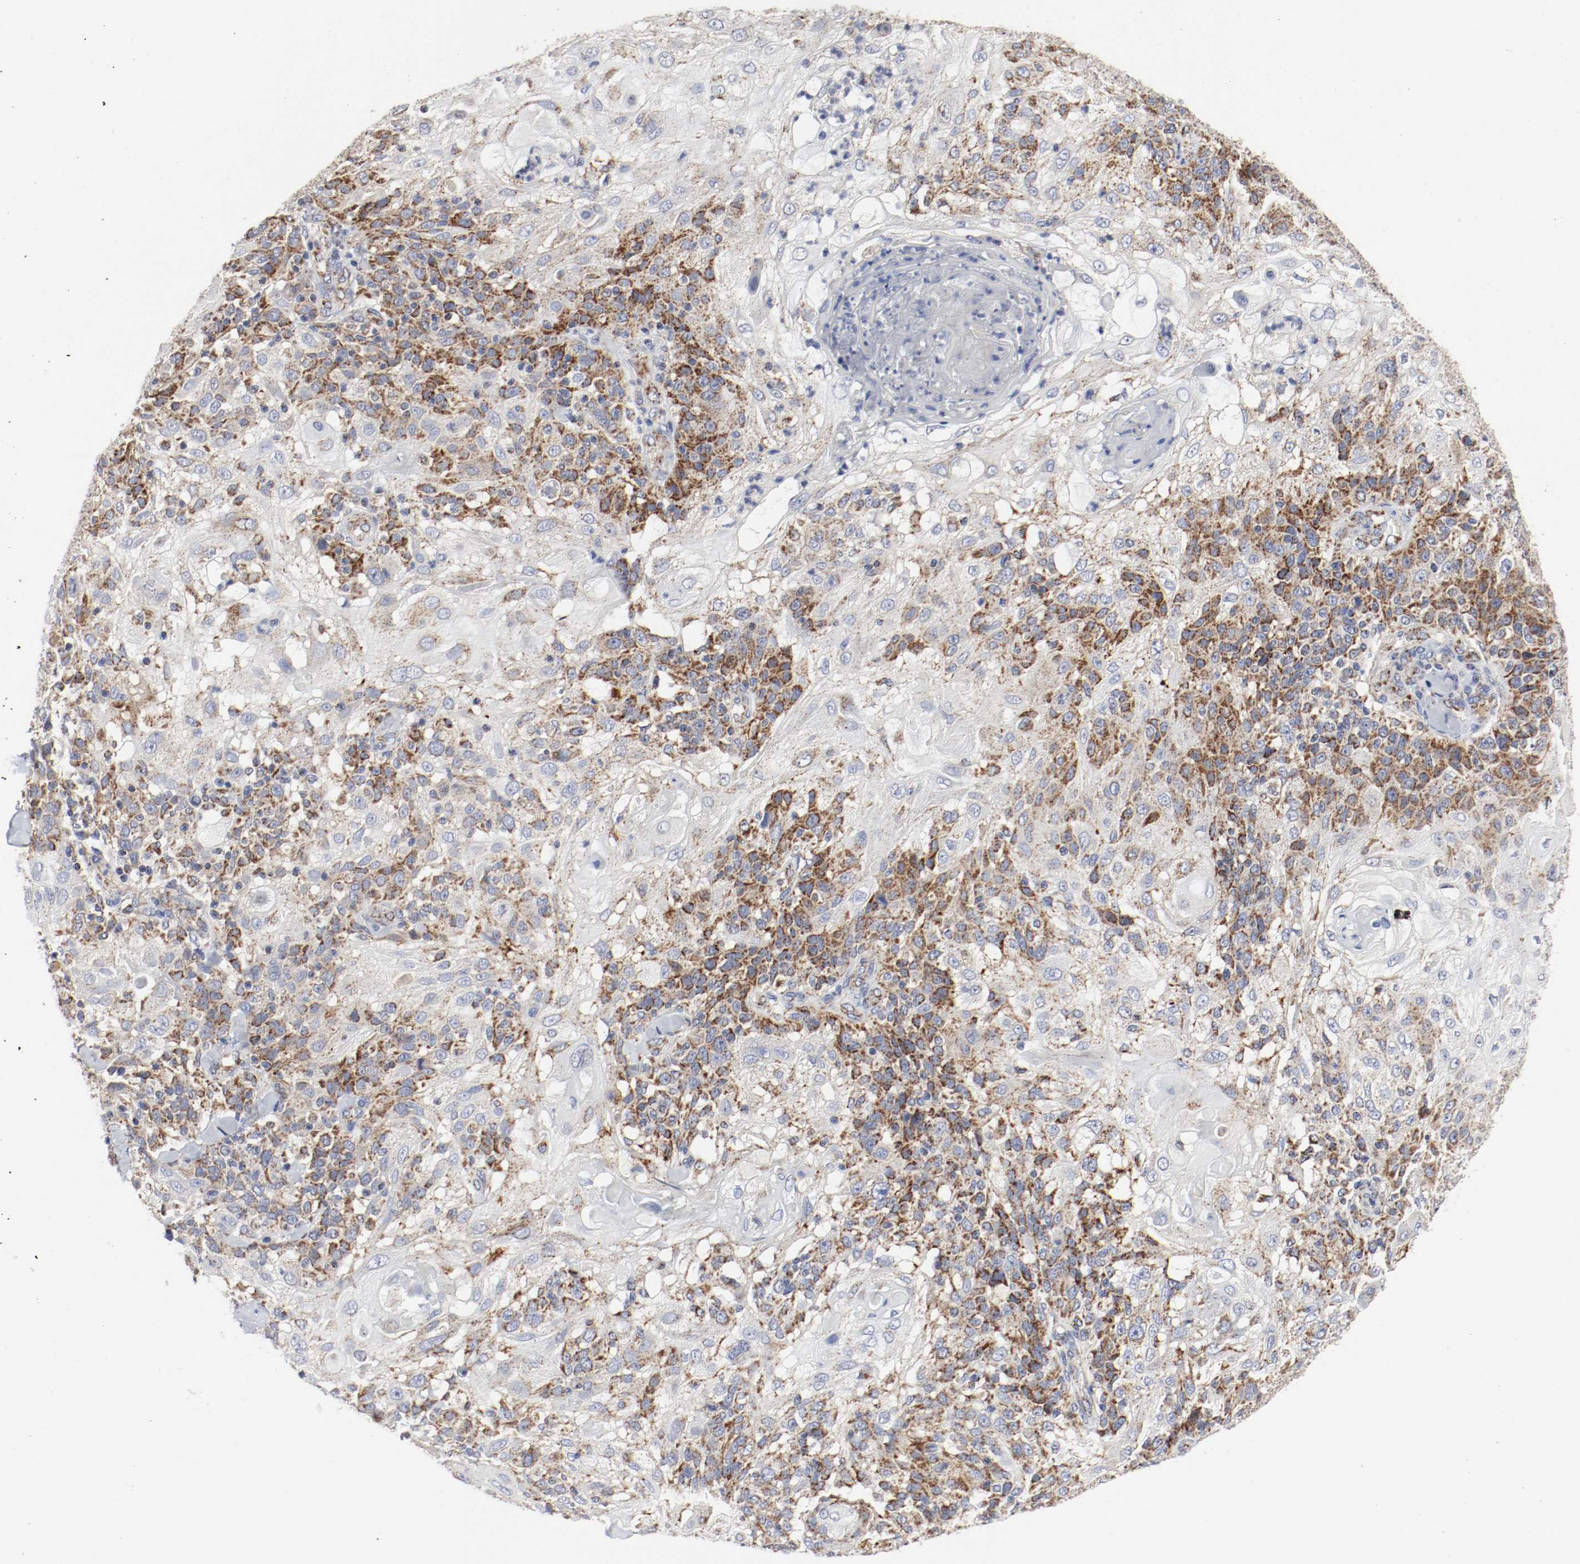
{"staining": {"intensity": "strong", "quantity": "25%-75%", "location": "cytoplasmic/membranous"}, "tissue": "skin cancer", "cell_type": "Tumor cells", "image_type": "cancer", "snomed": [{"axis": "morphology", "description": "Normal tissue, NOS"}, {"axis": "morphology", "description": "Squamous cell carcinoma, NOS"}, {"axis": "topography", "description": "Skin"}], "caption": "Immunohistochemical staining of skin cancer reveals high levels of strong cytoplasmic/membranous protein expression in approximately 25%-75% of tumor cells. The protein of interest is stained brown, and the nuclei are stained in blue (DAB (3,3'-diaminobenzidine) IHC with brightfield microscopy, high magnification).", "gene": "AFG3L2", "patient": {"sex": "female", "age": 83}}